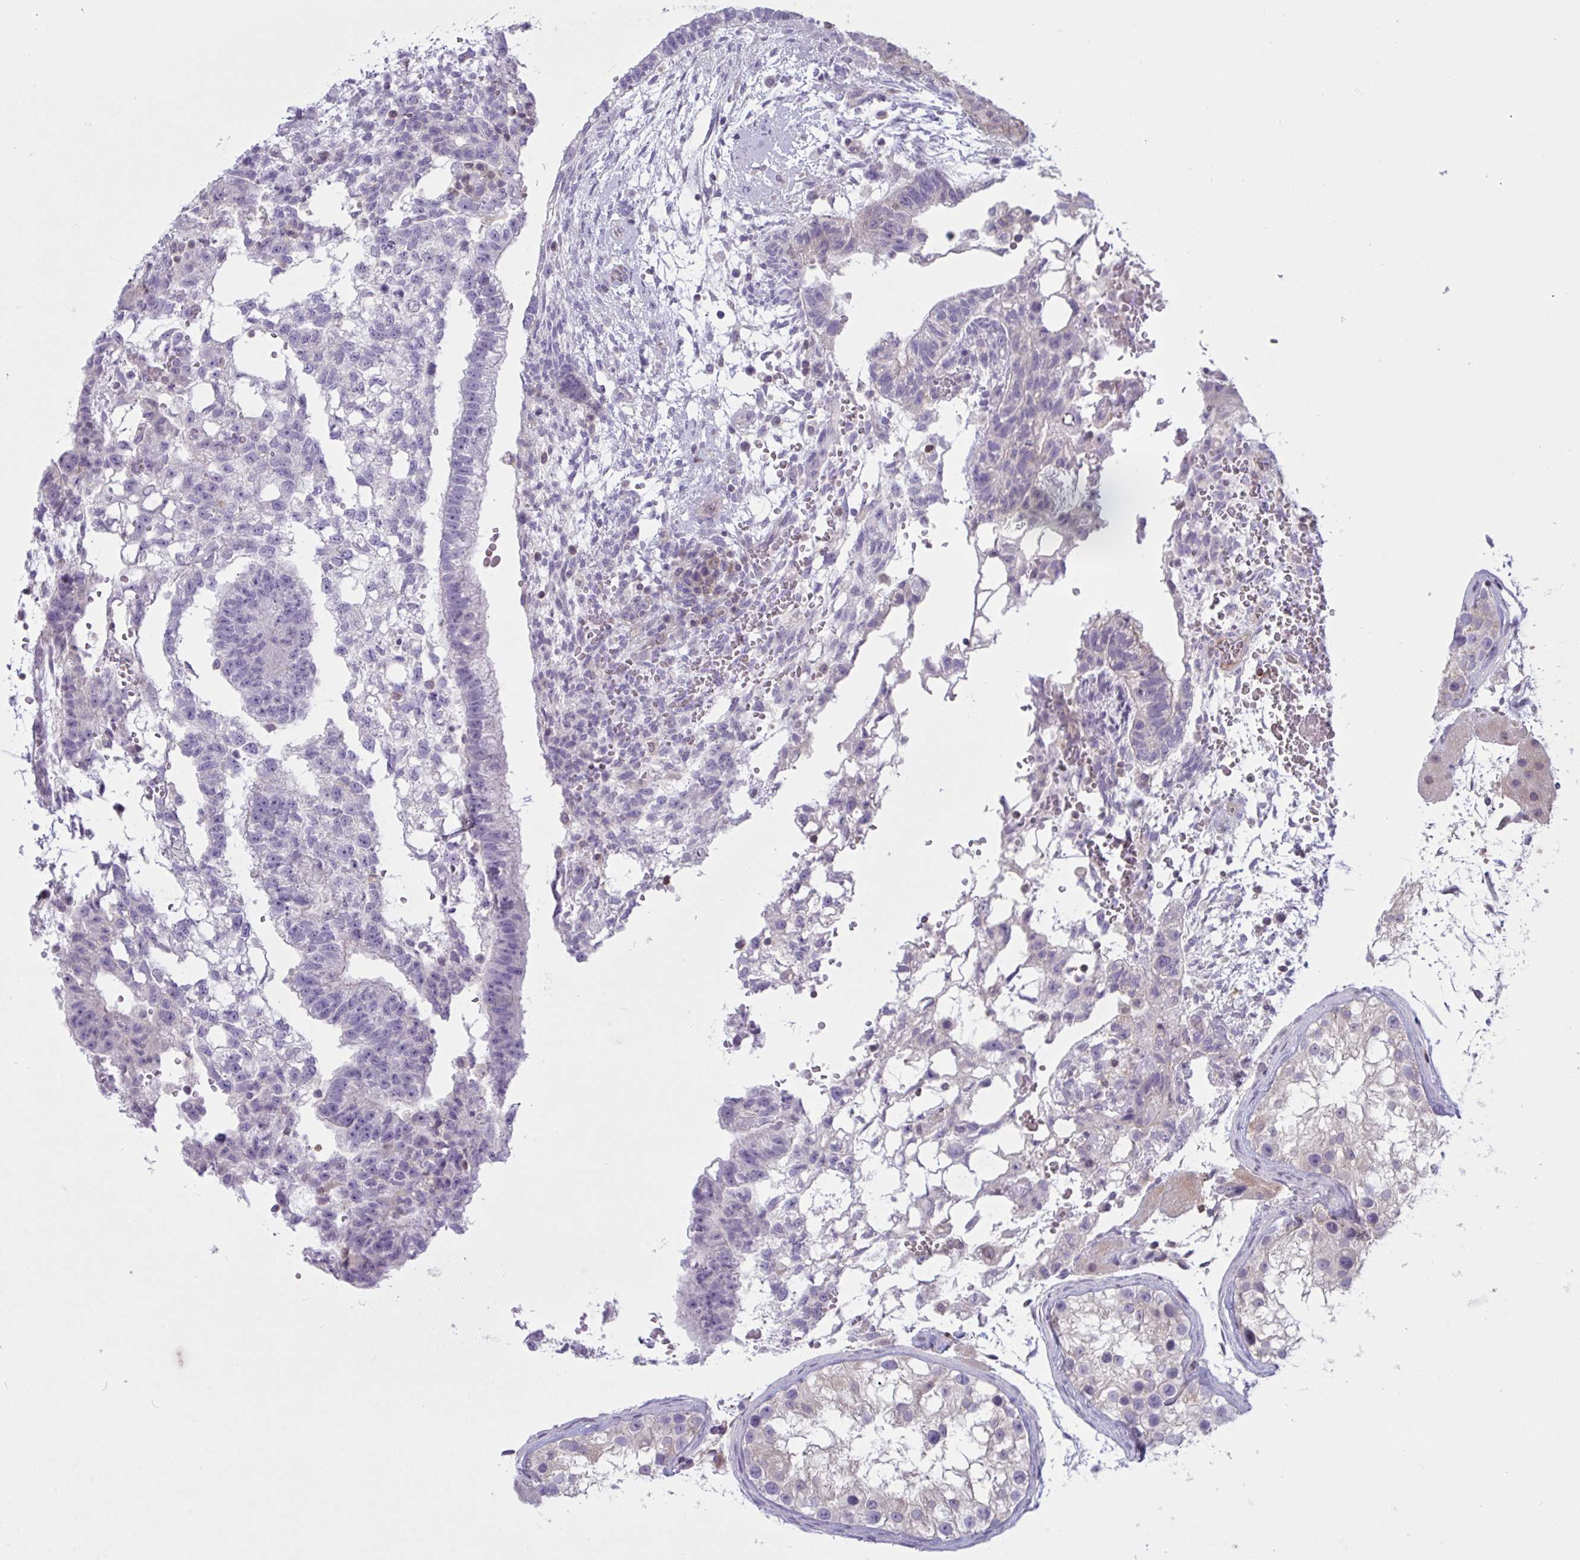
{"staining": {"intensity": "negative", "quantity": "none", "location": "none"}, "tissue": "testis cancer", "cell_type": "Tumor cells", "image_type": "cancer", "snomed": [{"axis": "morphology", "description": "Normal tissue, NOS"}, {"axis": "morphology", "description": "Carcinoma, Embryonal, NOS"}, {"axis": "topography", "description": "Testis"}], "caption": "High power microscopy photomicrograph of an immunohistochemistry (IHC) photomicrograph of testis embryonal carcinoma, revealing no significant staining in tumor cells.", "gene": "TANK", "patient": {"sex": "male", "age": 32}}